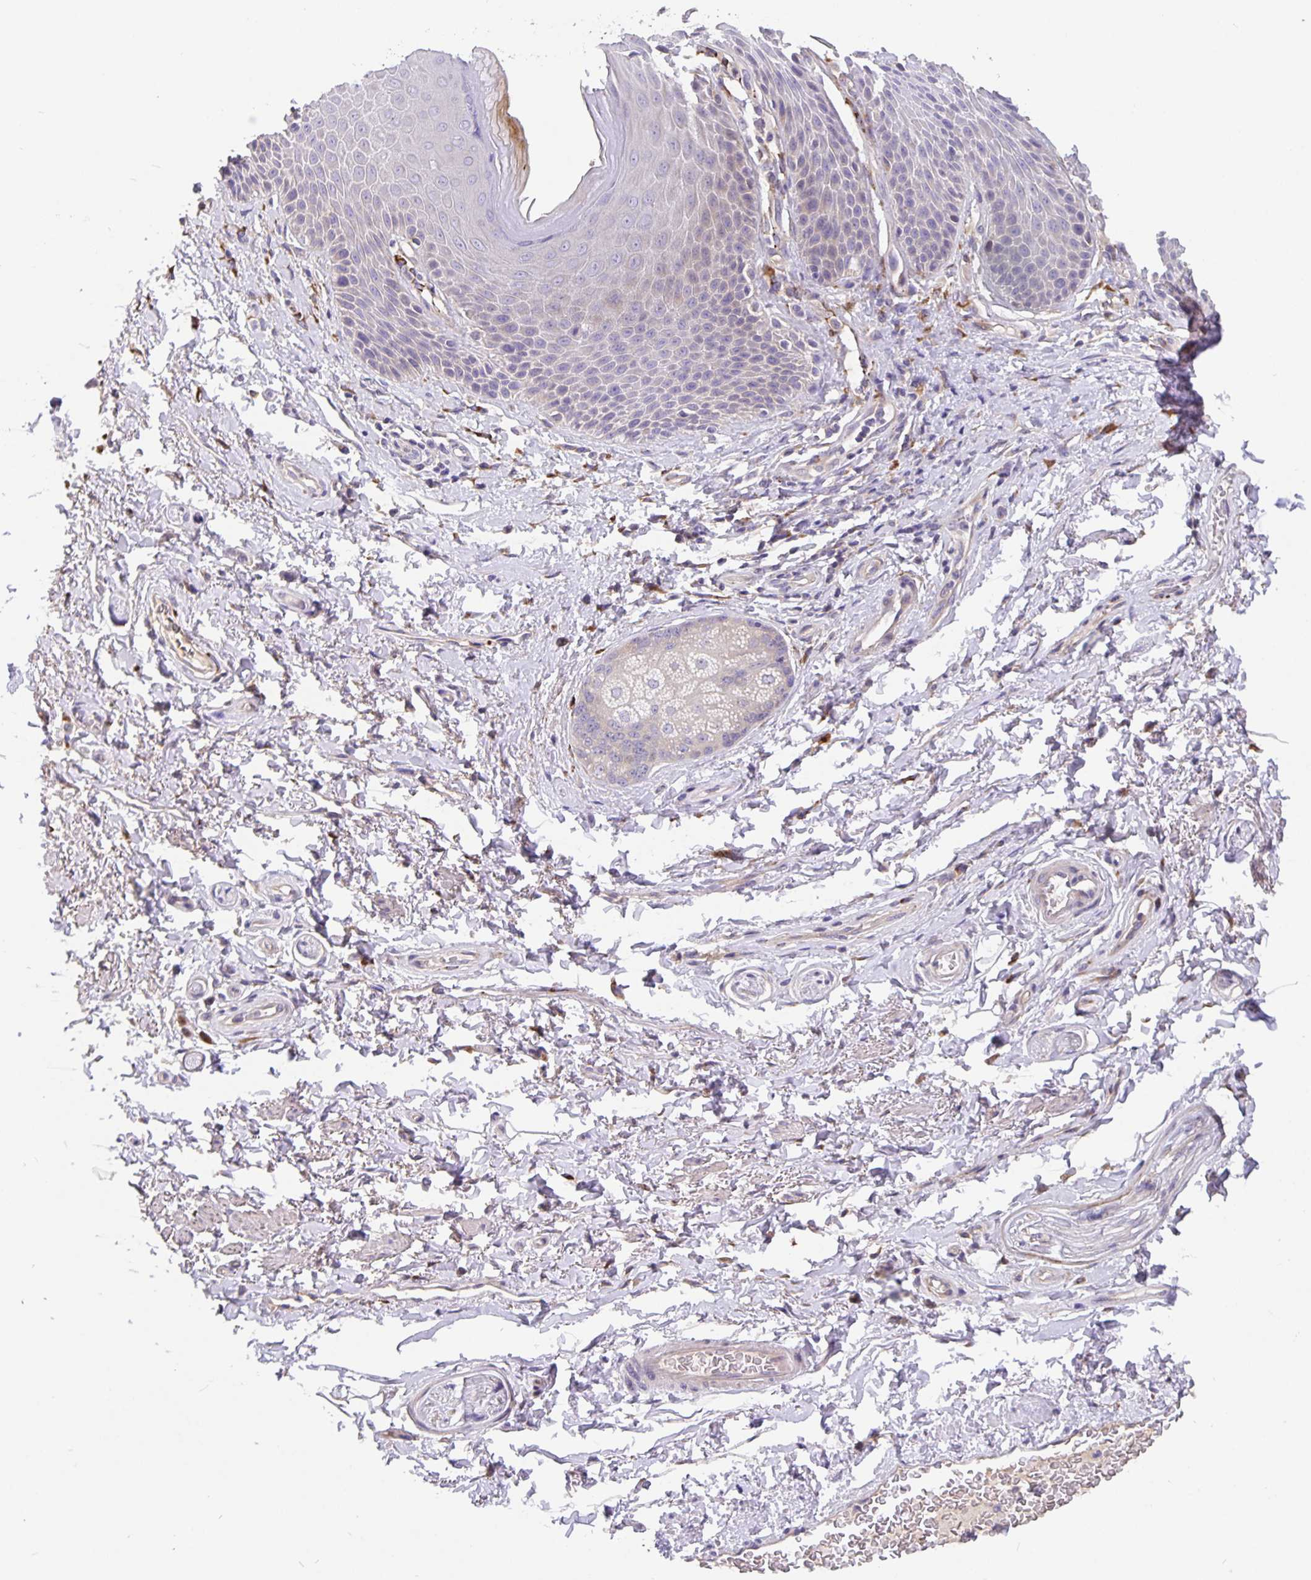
{"staining": {"intensity": "negative", "quantity": "none", "location": "none"}, "tissue": "adipose tissue", "cell_type": "Adipocytes", "image_type": "normal", "snomed": [{"axis": "morphology", "description": "Normal tissue, NOS"}, {"axis": "topography", "description": "Peripheral nerve tissue"}], "caption": "The histopathology image shows no staining of adipocytes in unremarkable adipose tissue.", "gene": "EML6", "patient": {"sex": "male", "age": 51}}